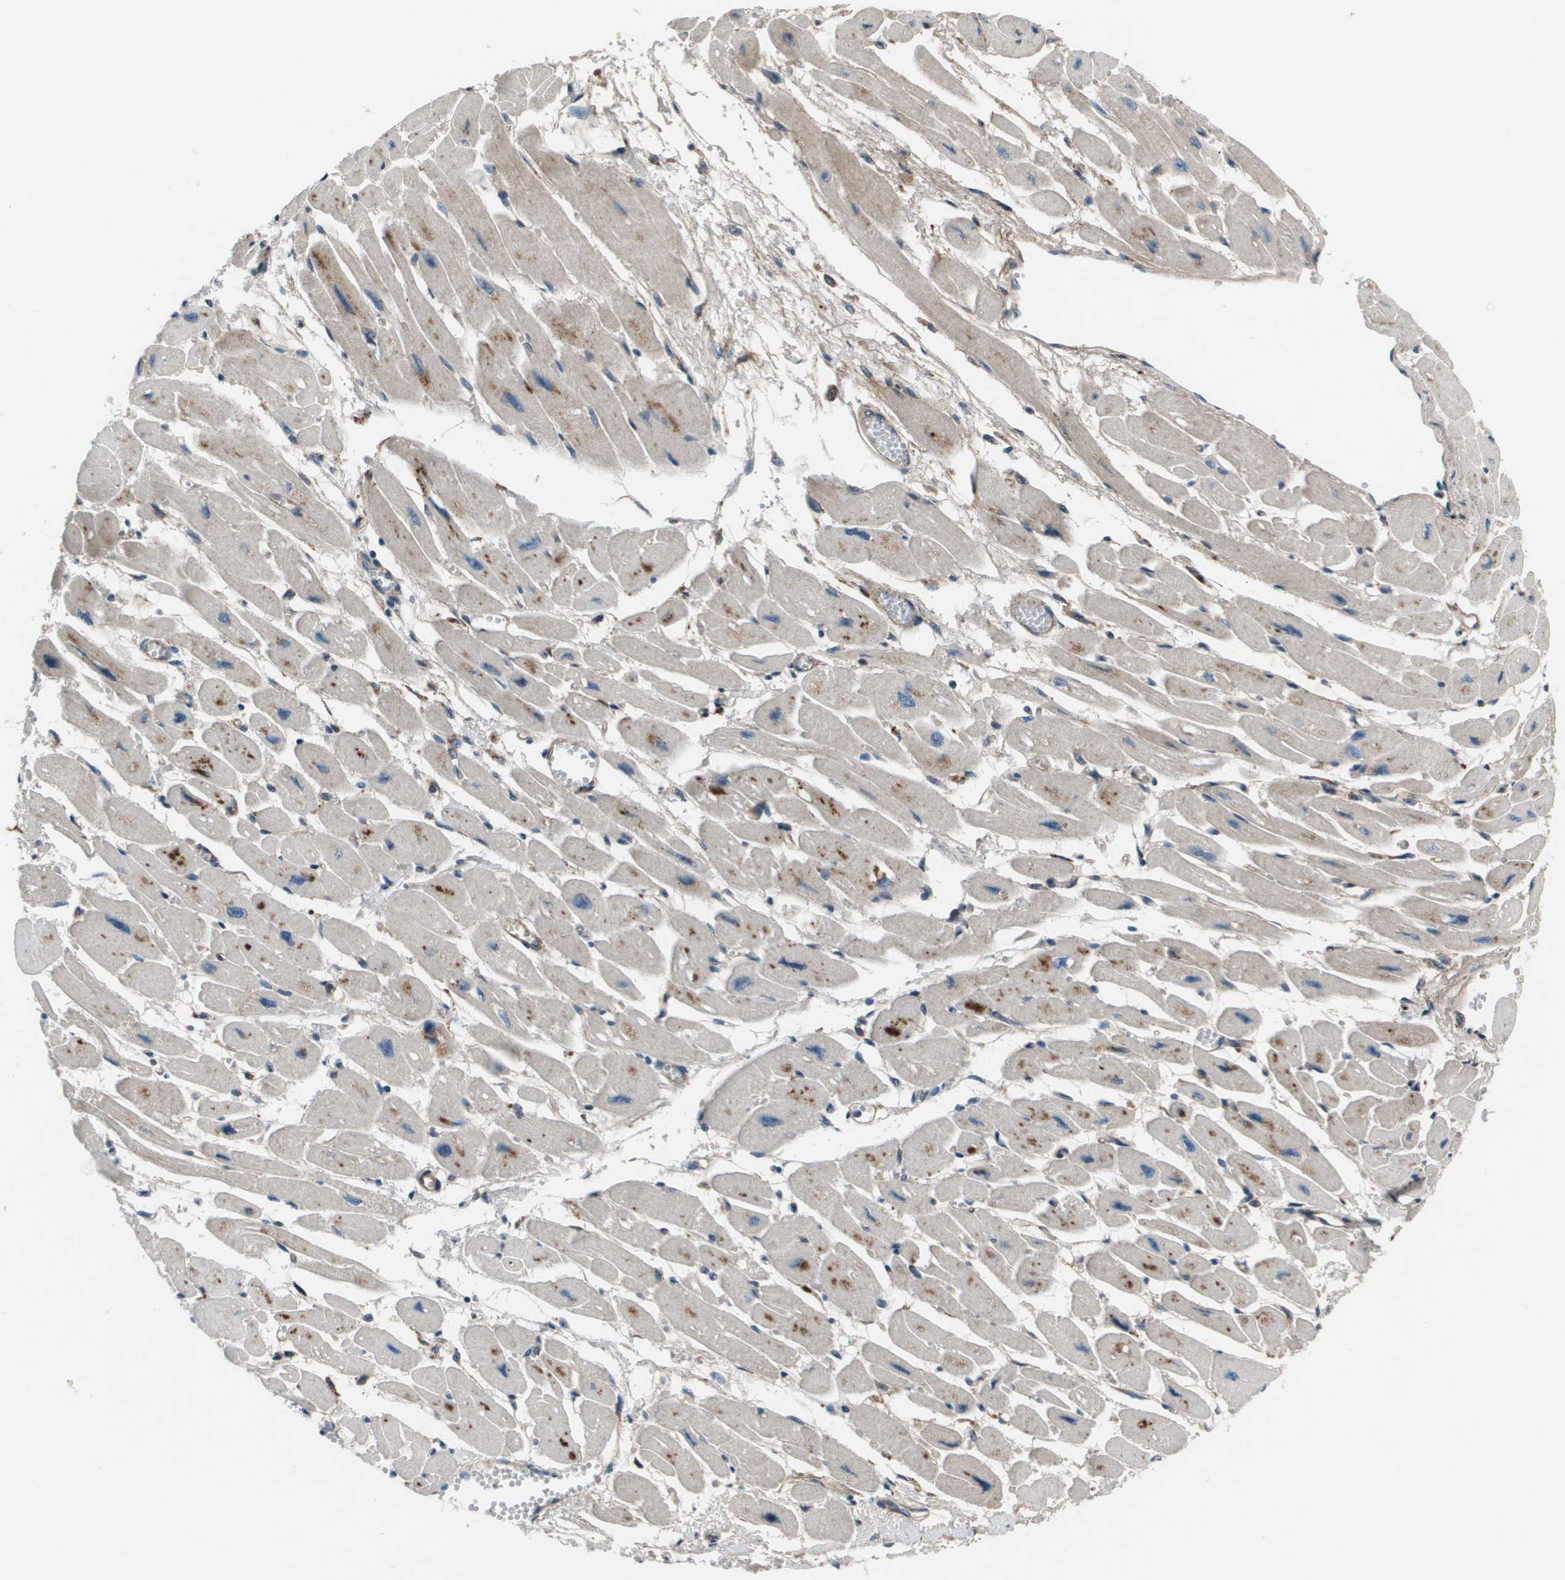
{"staining": {"intensity": "moderate", "quantity": "<25%", "location": "cytoplasmic/membranous"}, "tissue": "heart muscle", "cell_type": "Cardiomyocytes", "image_type": "normal", "snomed": [{"axis": "morphology", "description": "Normal tissue, NOS"}, {"axis": "topography", "description": "Heart"}], "caption": "A brown stain shows moderate cytoplasmic/membranous staining of a protein in cardiomyocytes of benign heart muscle. Immunohistochemistry (ihc) stains the protein in brown and the nuclei are stained blue.", "gene": "PCOLCE", "patient": {"sex": "female", "age": 54}}